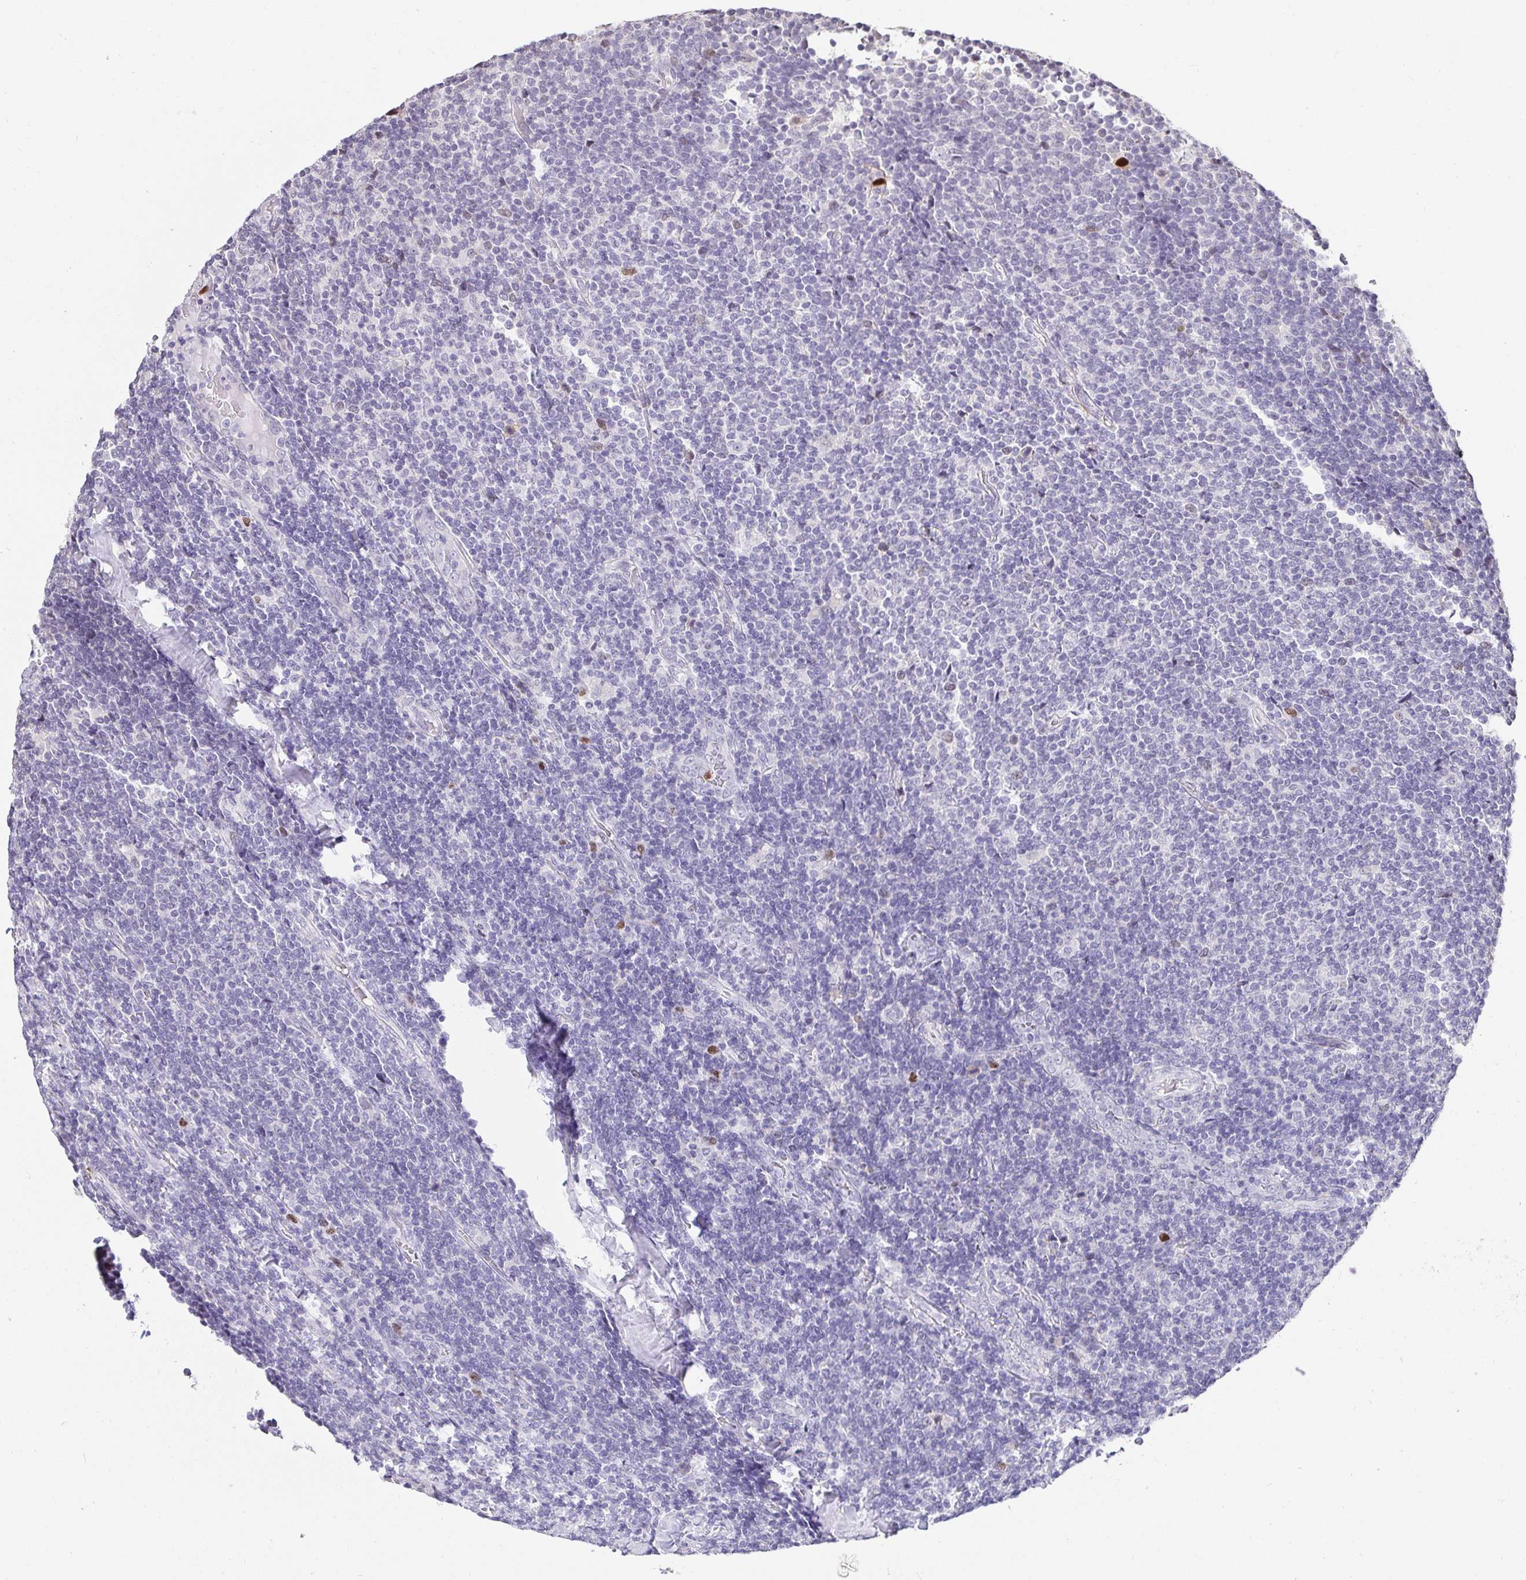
{"staining": {"intensity": "moderate", "quantity": "<25%", "location": "nuclear"}, "tissue": "lymphoma", "cell_type": "Tumor cells", "image_type": "cancer", "snomed": [{"axis": "morphology", "description": "Malignant lymphoma, non-Hodgkin's type, Low grade"}, {"axis": "topography", "description": "Lymph node"}], "caption": "The histopathology image displays a brown stain indicating the presence of a protein in the nuclear of tumor cells in lymphoma.", "gene": "ANLN", "patient": {"sex": "male", "age": 52}}